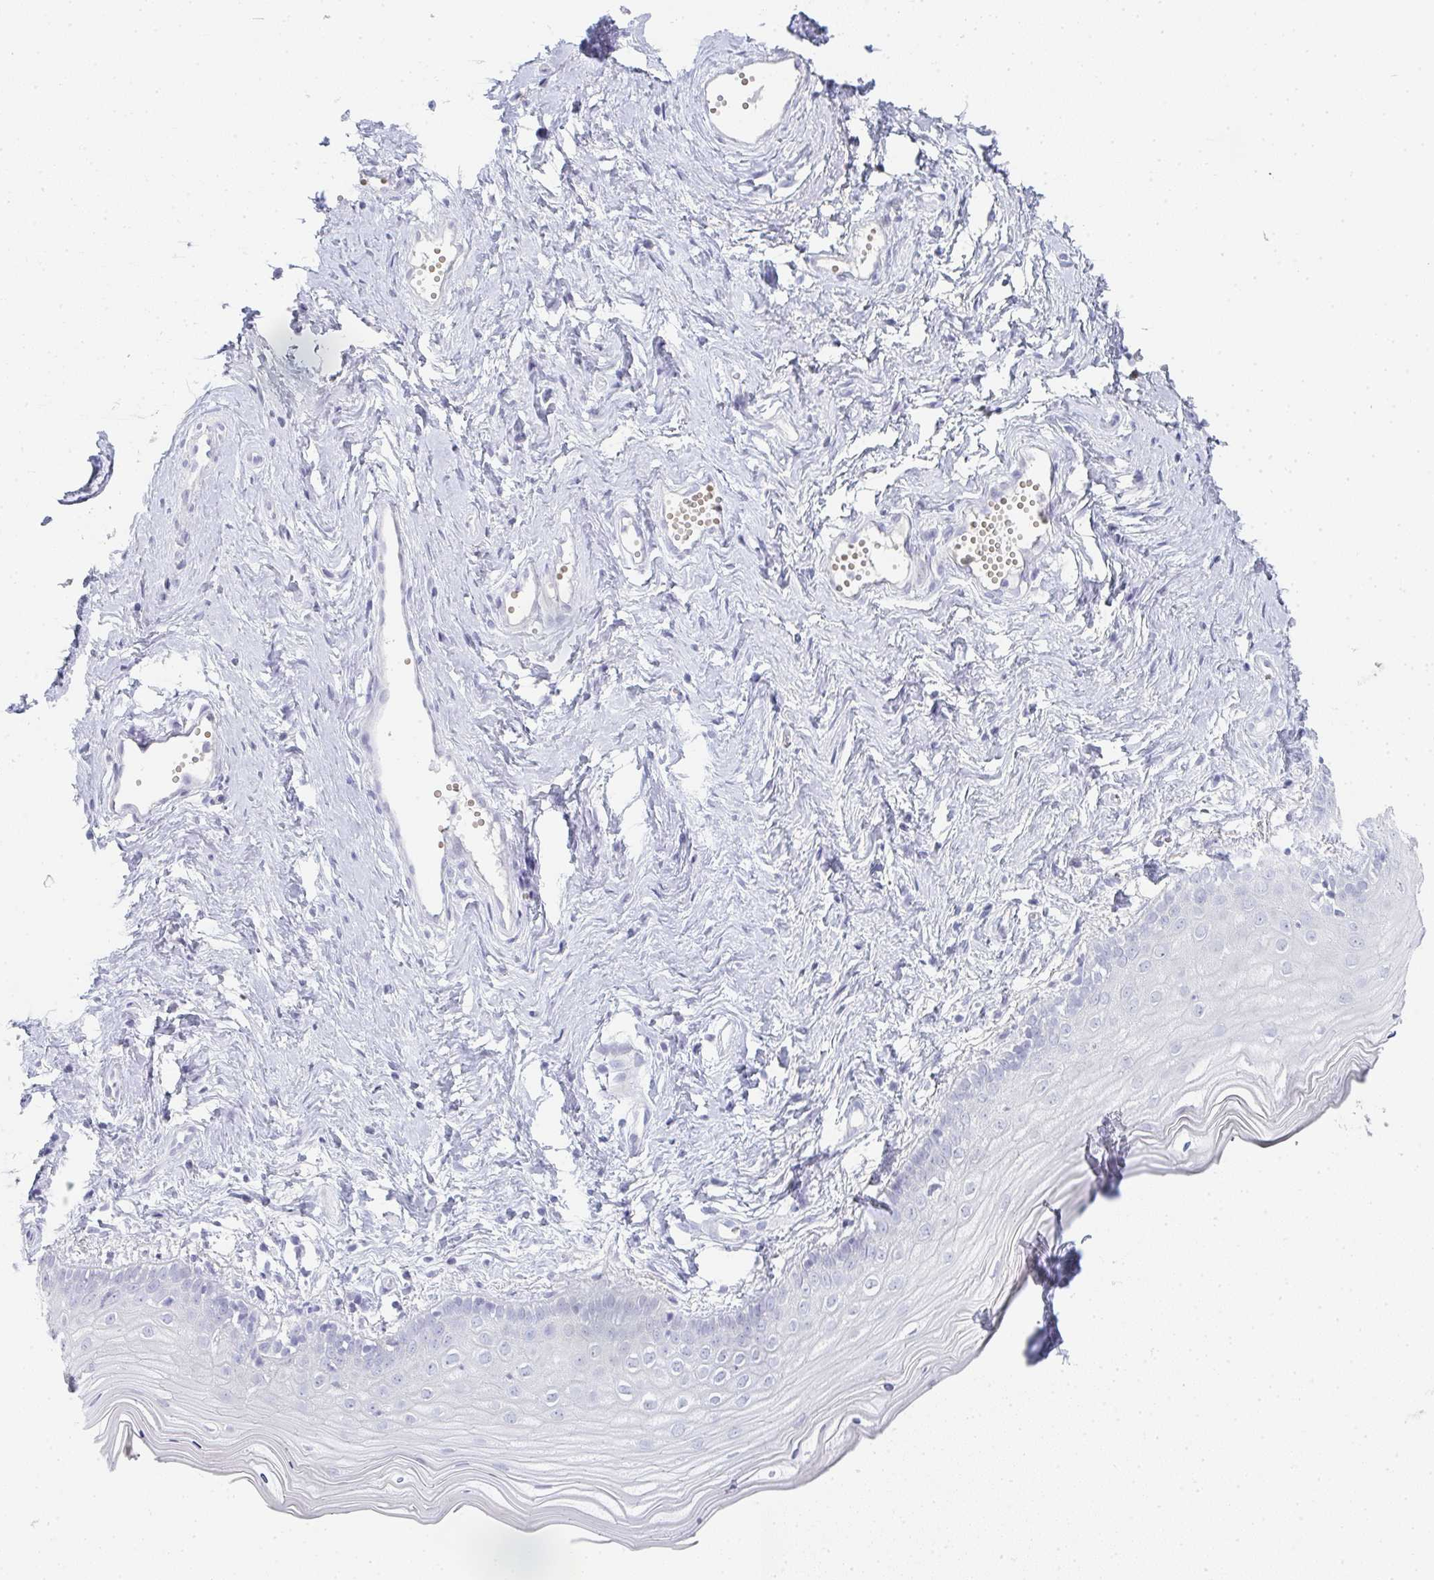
{"staining": {"intensity": "negative", "quantity": "none", "location": "none"}, "tissue": "vagina", "cell_type": "Squamous epithelial cells", "image_type": "normal", "snomed": [{"axis": "morphology", "description": "Normal tissue, NOS"}, {"axis": "topography", "description": "Vagina"}], "caption": "Immunohistochemical staining of benign vagina displays no significant expression in squamous epithelial cells.", "gene": "NEU2", "patient": {"sex": "female", "age": 38}}